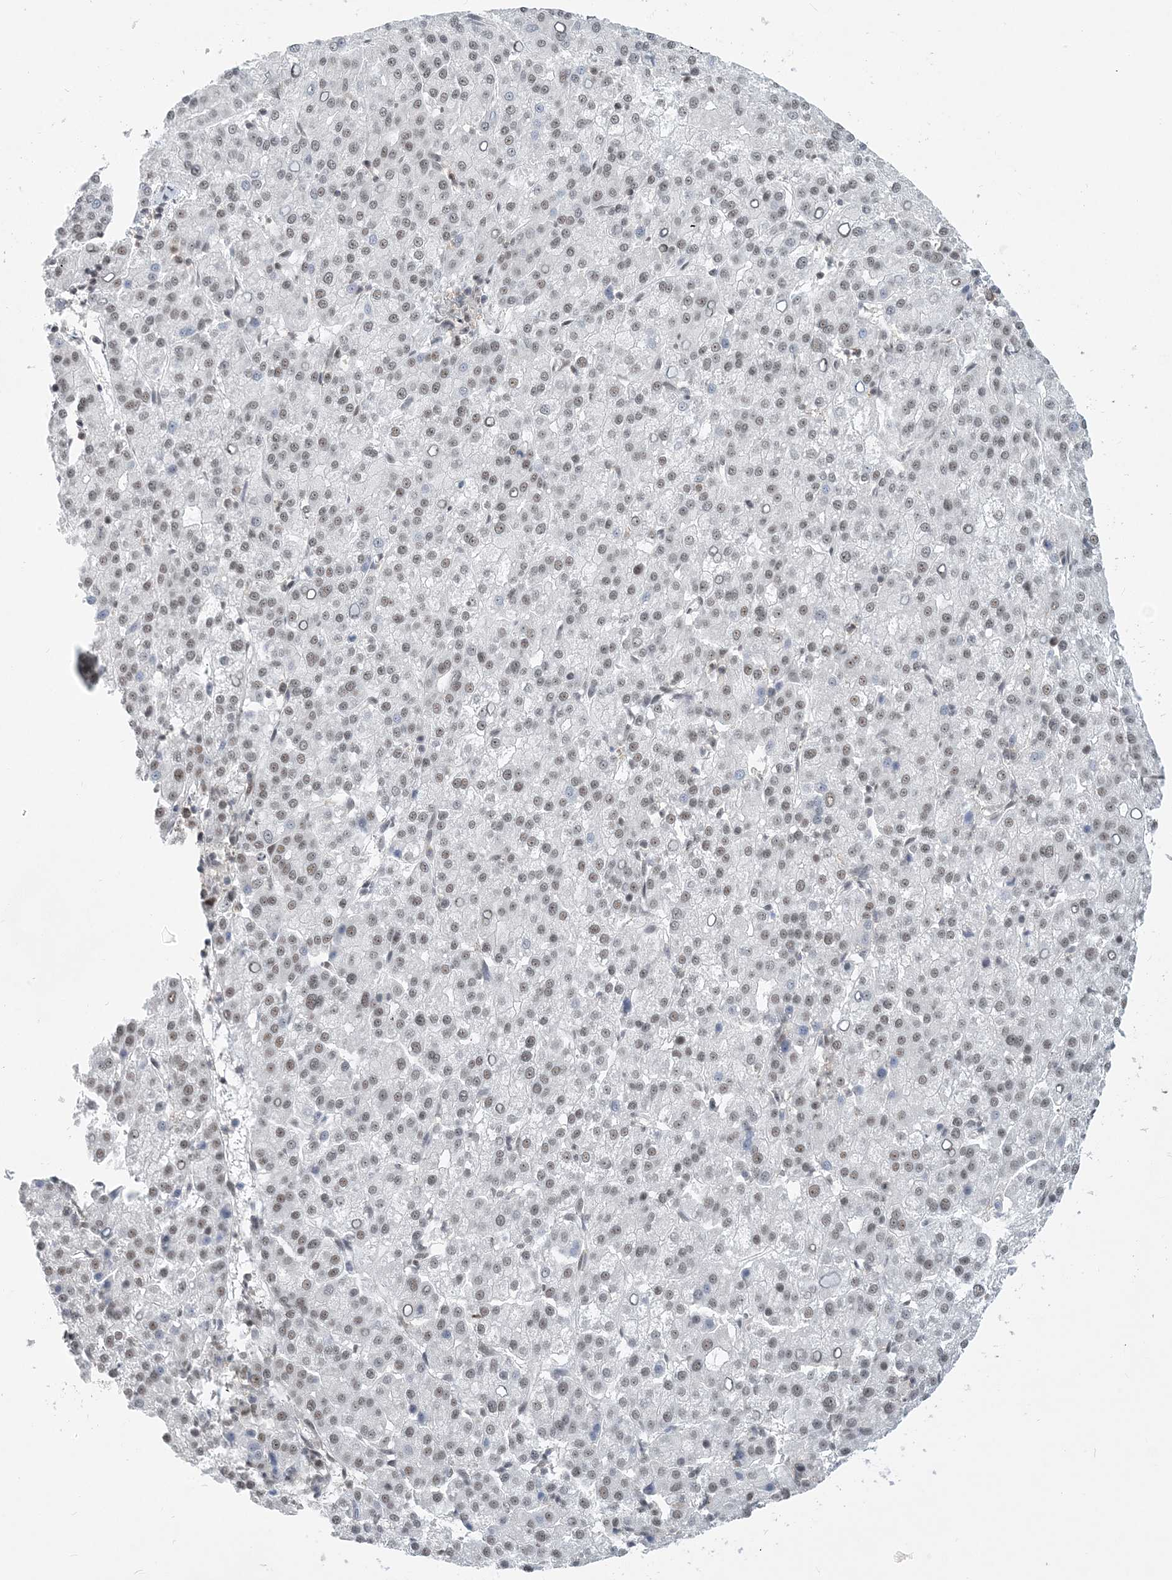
{"staining": {"intensity": "weak", "quantity": "25%-75%", "location": "nuclear"}, "tissue": "liver cancer", "cell_type": "Tumor cells", "image_type": "cancer", "snomed": [{"axis": "morphology", "description": "Carcinoma, Hepatocellular, NOS"}, {"axis": "topography", "description": "Liver"}], "caption": "Tumor cells demonstrate low levels of weak nuclear staining in approximately 25%-75% of cells in liver cancer.", "gene": "PLRG1", "patient": {"sex": "female", "age": 58}}